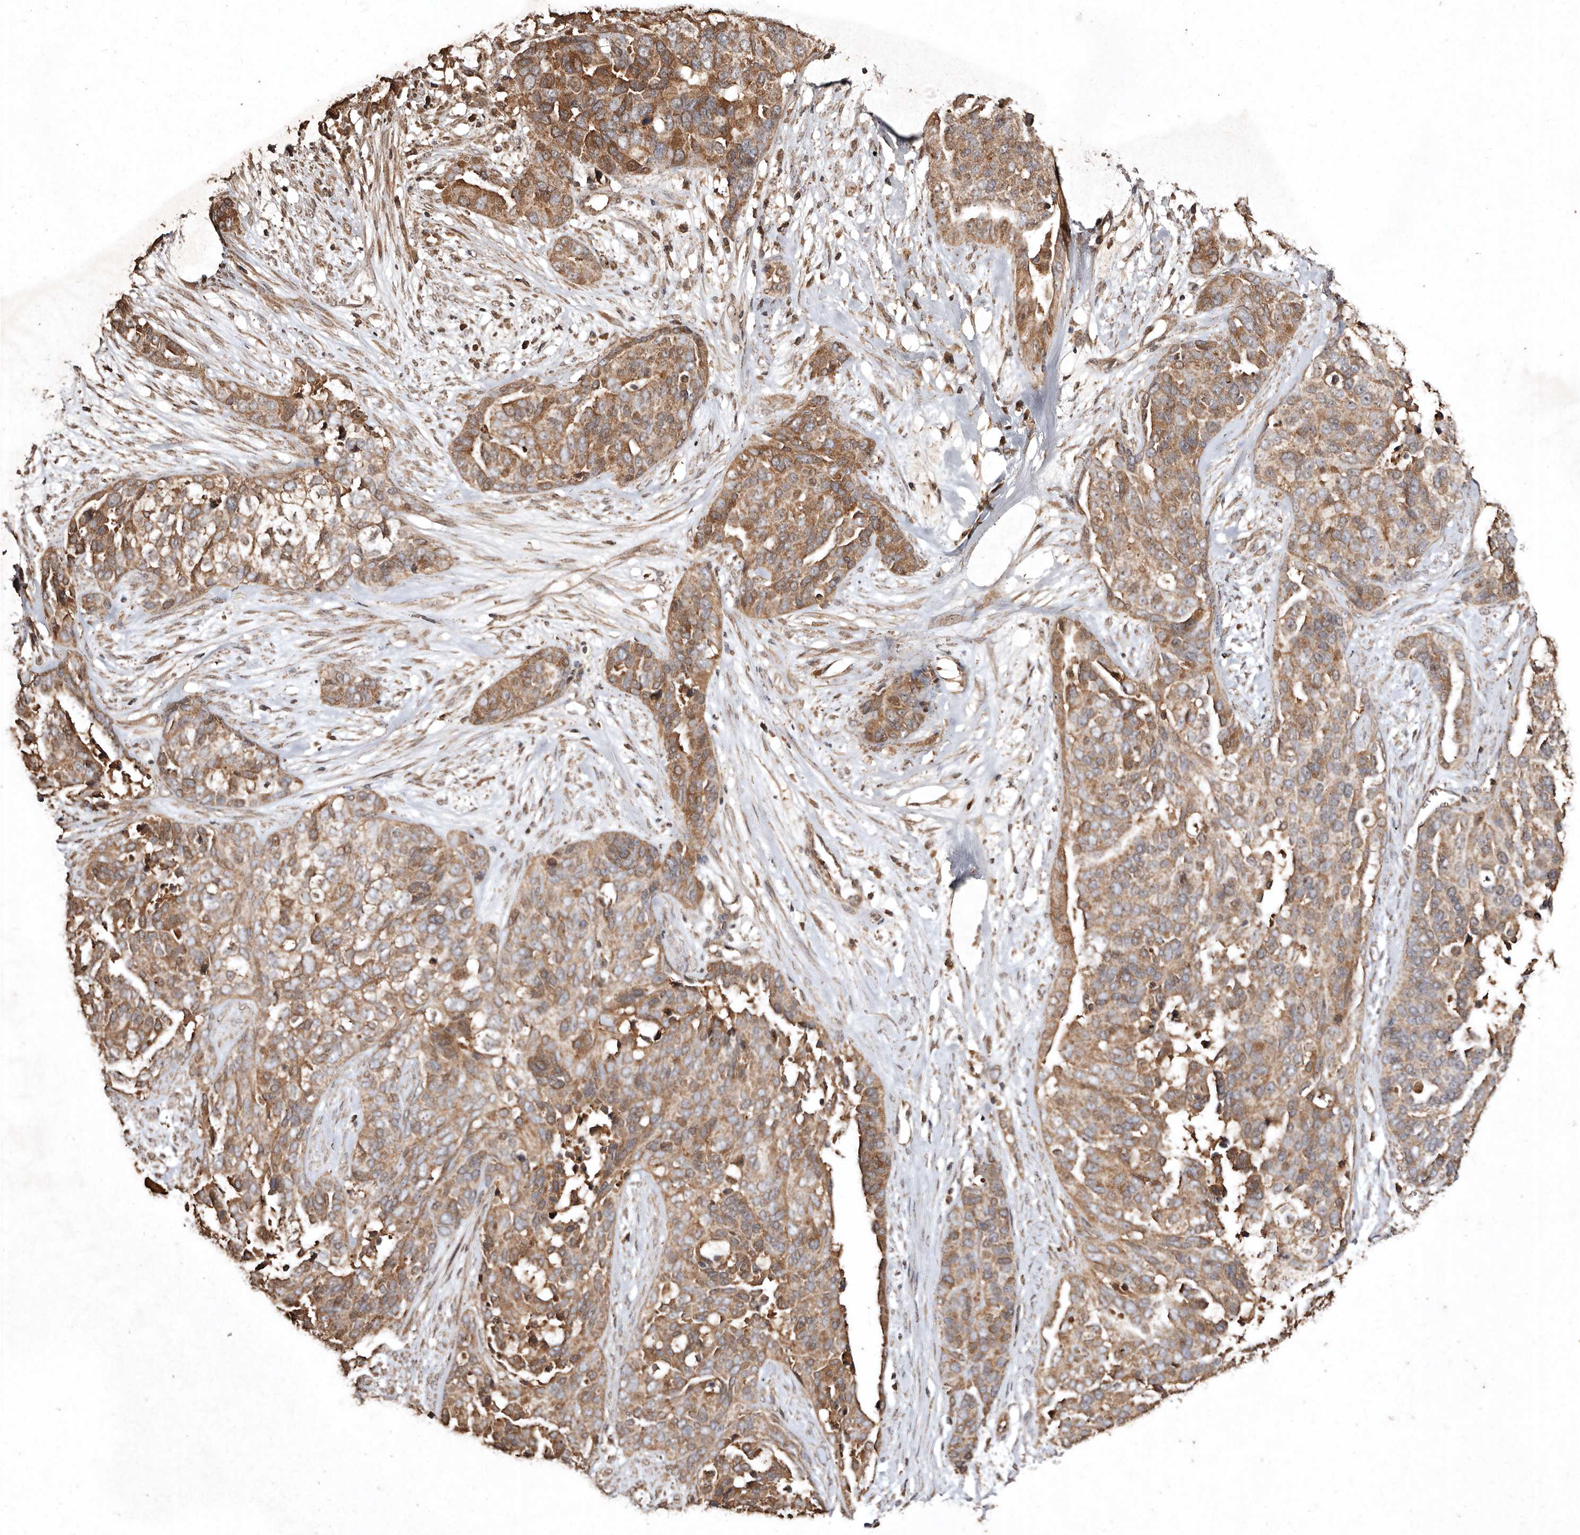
{"staining": {"intensity": "moderate", "quantity": ">75%", "location": "cytoplasmic/membranous"}, "tissue": "ovarian cancer", "cell_type": "Tumor cells", "image_type": "cancer", "snomed": [{"axis": "morphology", "description": "Cystadenocarcinoma, serous, NOS"}, {"axis": "topography", "description": "Ovary"}], "caption": "High-magnification brightfield microscopy of serous cystadenocarcinoma (ovarian) stained with DAB (3,3'-diaminobenzidine) (brown) and counterstained with hematoxylin (blue). tumor cells exhibit moderate cytoplasmic/membranous expression is appreciated in approximately>75% of cells.", "gene": "FARS2", "patient": {"sex": "female", "age": 44}}